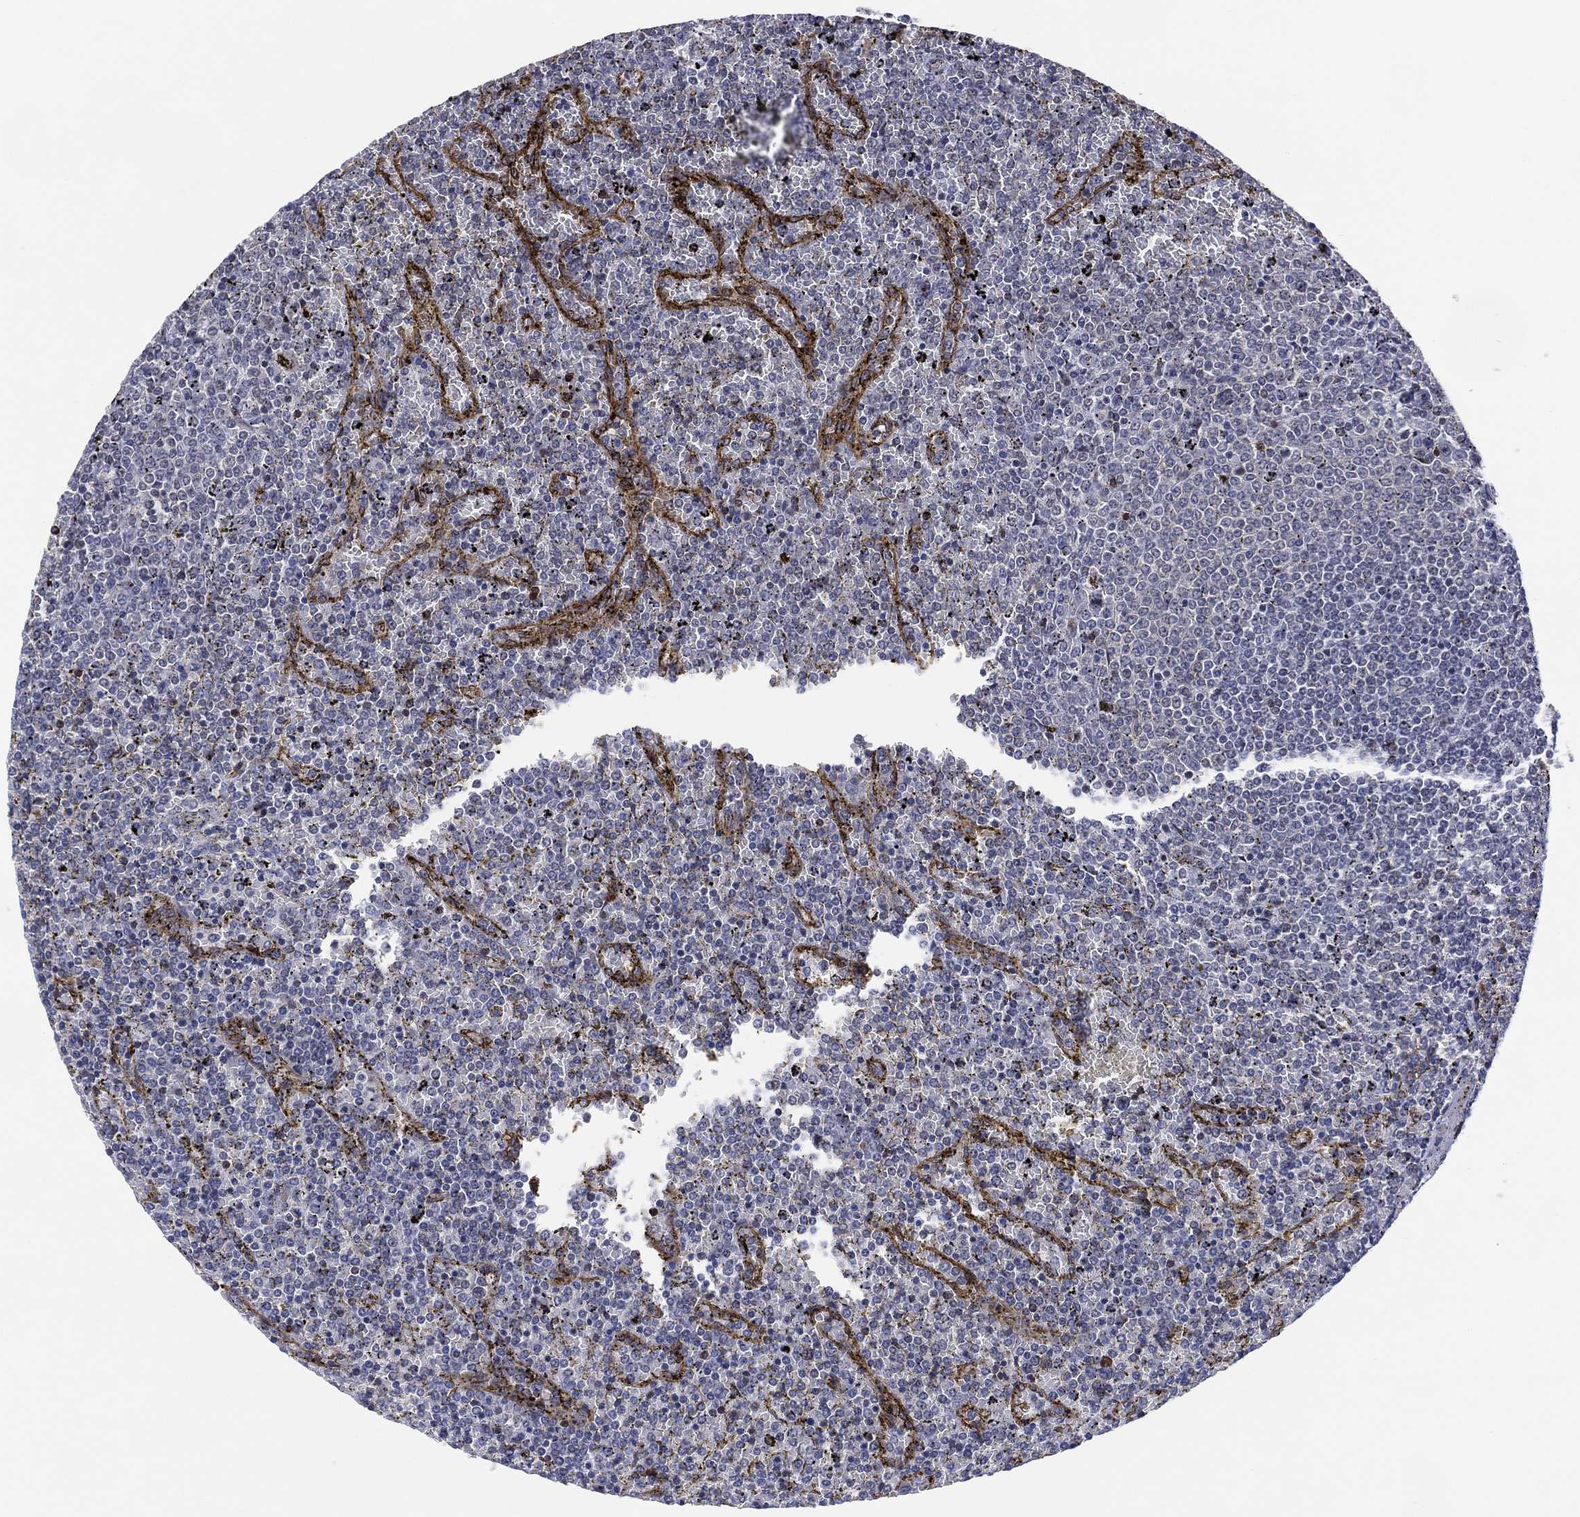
{"staining": {"intensity": "negative", "quantity": "none", "location": "none"}, "tissue": "lymphoma", "cell_type": "Tumor cells", "image_type": "cancer", "snomed": [{"axis": "morphology", "description": "Malignant lymphoma, non-Hodgkin's type, Low grade"}, {"axis": "topography", "description": "Spleen"}], "caption": "IHC image of neoplastic tissue: human lymphoma stained with DAB (3,3'-diaminobenzidine) exhibits no significant protein positivity in tumor cells. The staining was performed using DAB to visualize the protein expression in brown, while the nuclei were stained in blue with hematoxylin (Magnification: 20x).", "gene": "DPP4", "patient": {"sex": "female", "age": 77}}